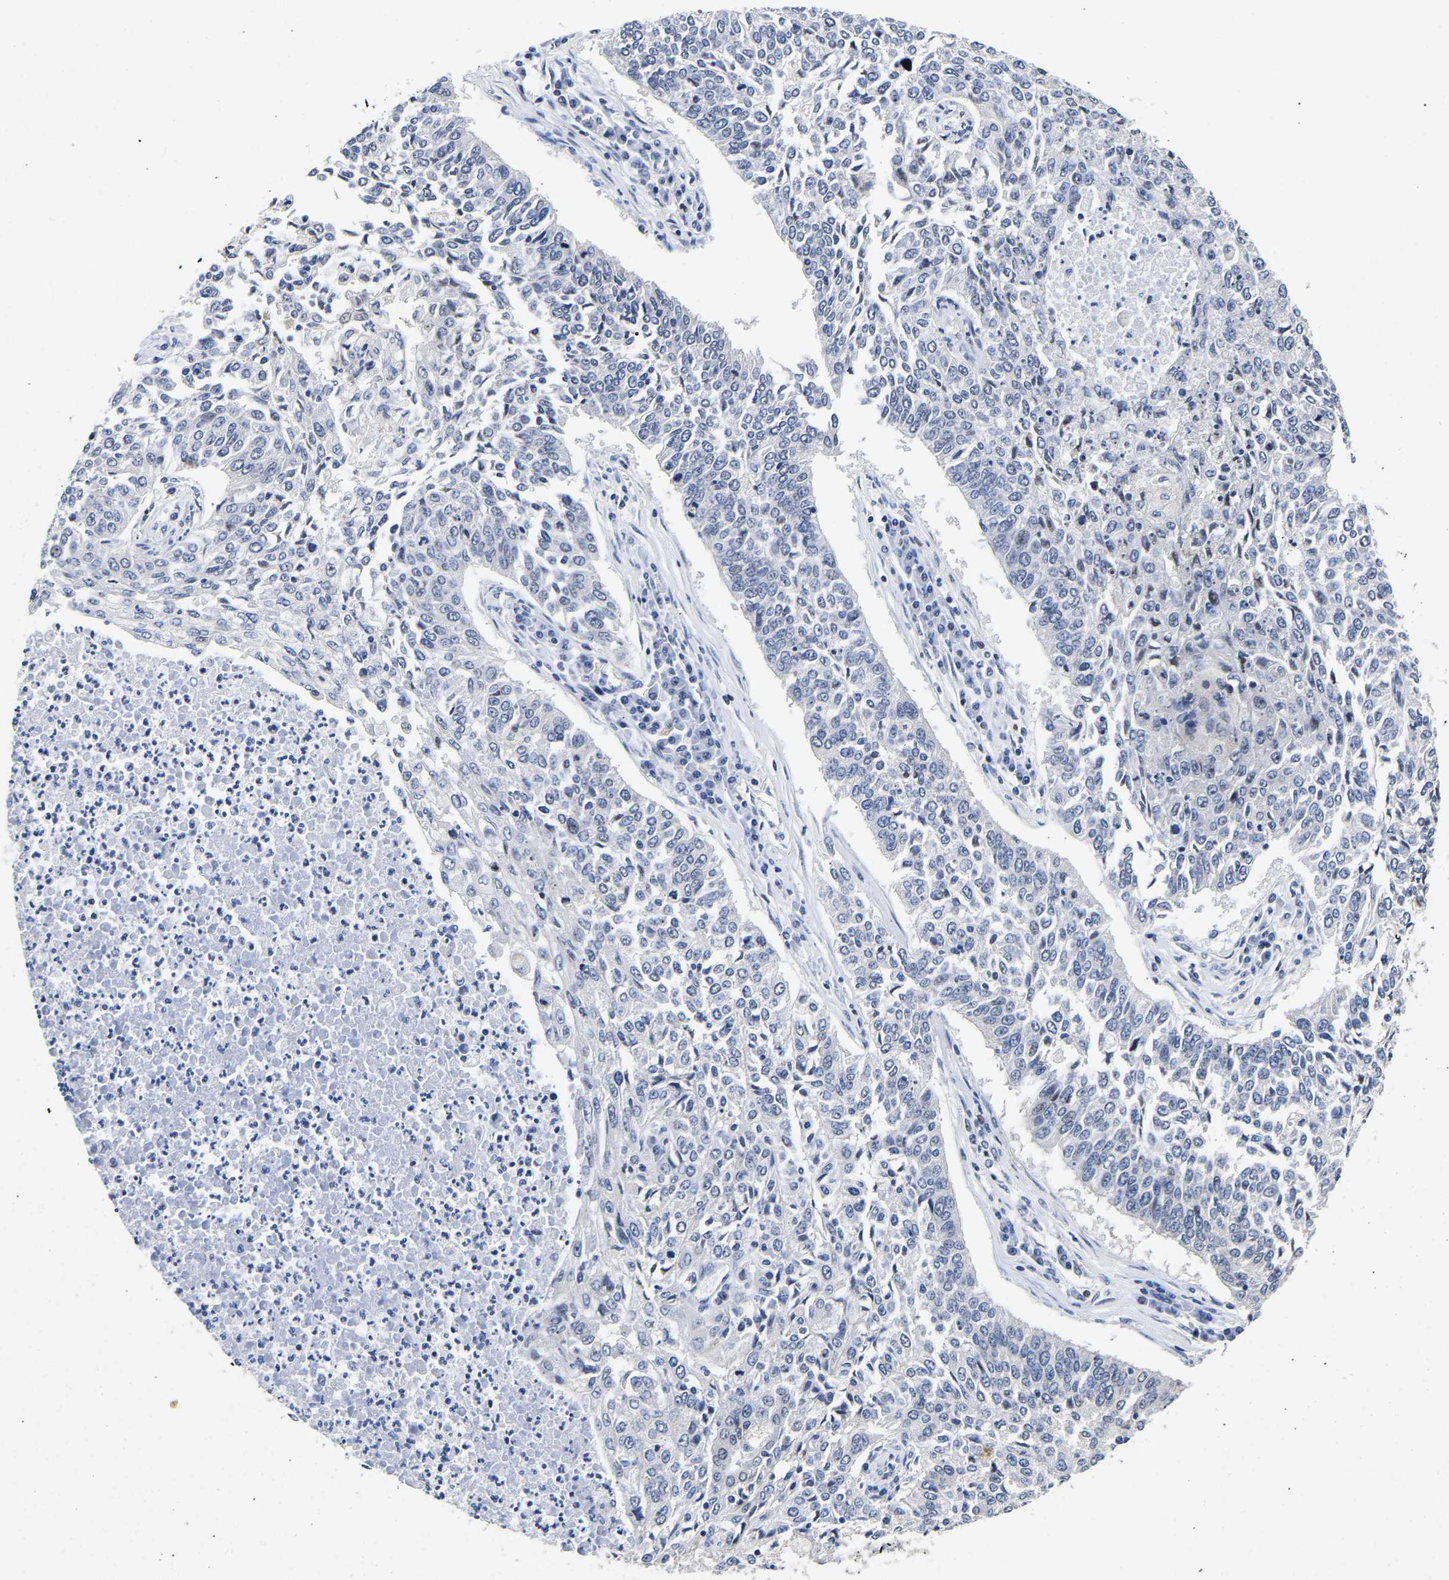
{"staining": {"intensity": "negative", "quantity": "none", "location": "none"}, "tissue": "lung cancer", "cell_type": "Tumor cells", "image_type": "cancer", "snomed": [{"axis": "morphology", "description": "Normal tissue, NOS"}, {"axis": "morphology", "description": "Squamous cell carcinoma, NOS"}, {"axis": "topography", "description": "Cartilage tissue"}, {"axis": "topography", "description": "Bronchus"}, {"axis": "topography", "description": "Lung"}], "caption": "Immunohistochemistry photomicrograph of squamous cell carcinoma (lung) stained for a protein (brown), which shows no expression in tumor cells.", "gene": "CCDC6", "patient": {"sex": "female", "age": 49}}